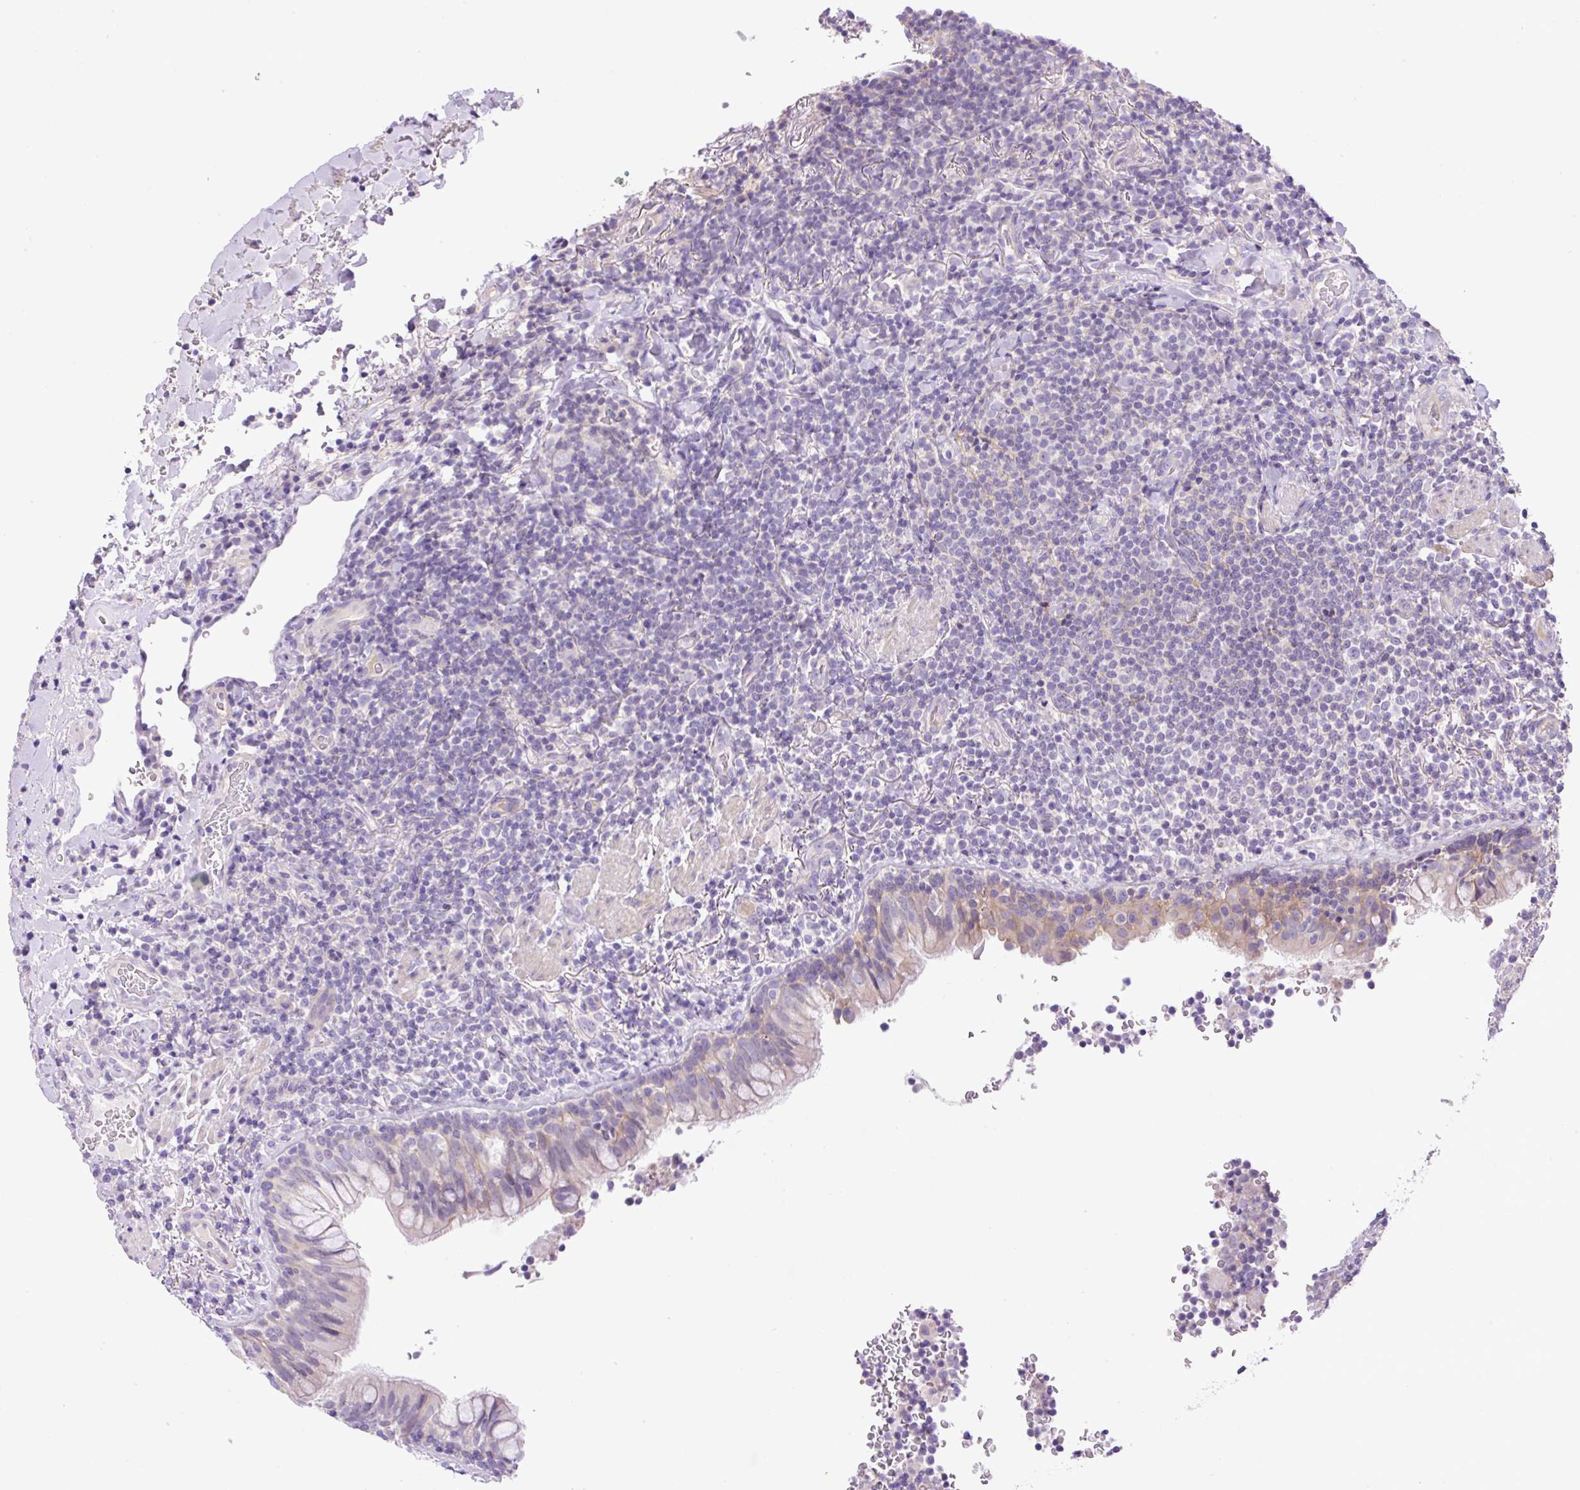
{"staining": {"intensity": "negative", "quantity": "none", "location": "none"}, "tissue": "lymphoma", "cell_type": "Tumor cells", "image_type": "cancer", "snomed": [{"axis": "morphology", "description": "Malignant lymphoma, non-Hodgkin's type, Low grade"}, {"axis": "topography", "description": "Lung"}], "caption": "The IHC micrograph has no significant positivity in tumor cells of low-grade malignant lymphoma, non-Hodgkin's type tissue.", "gene": "NPTN", "patient": {"sex": "female", "age": 71}}